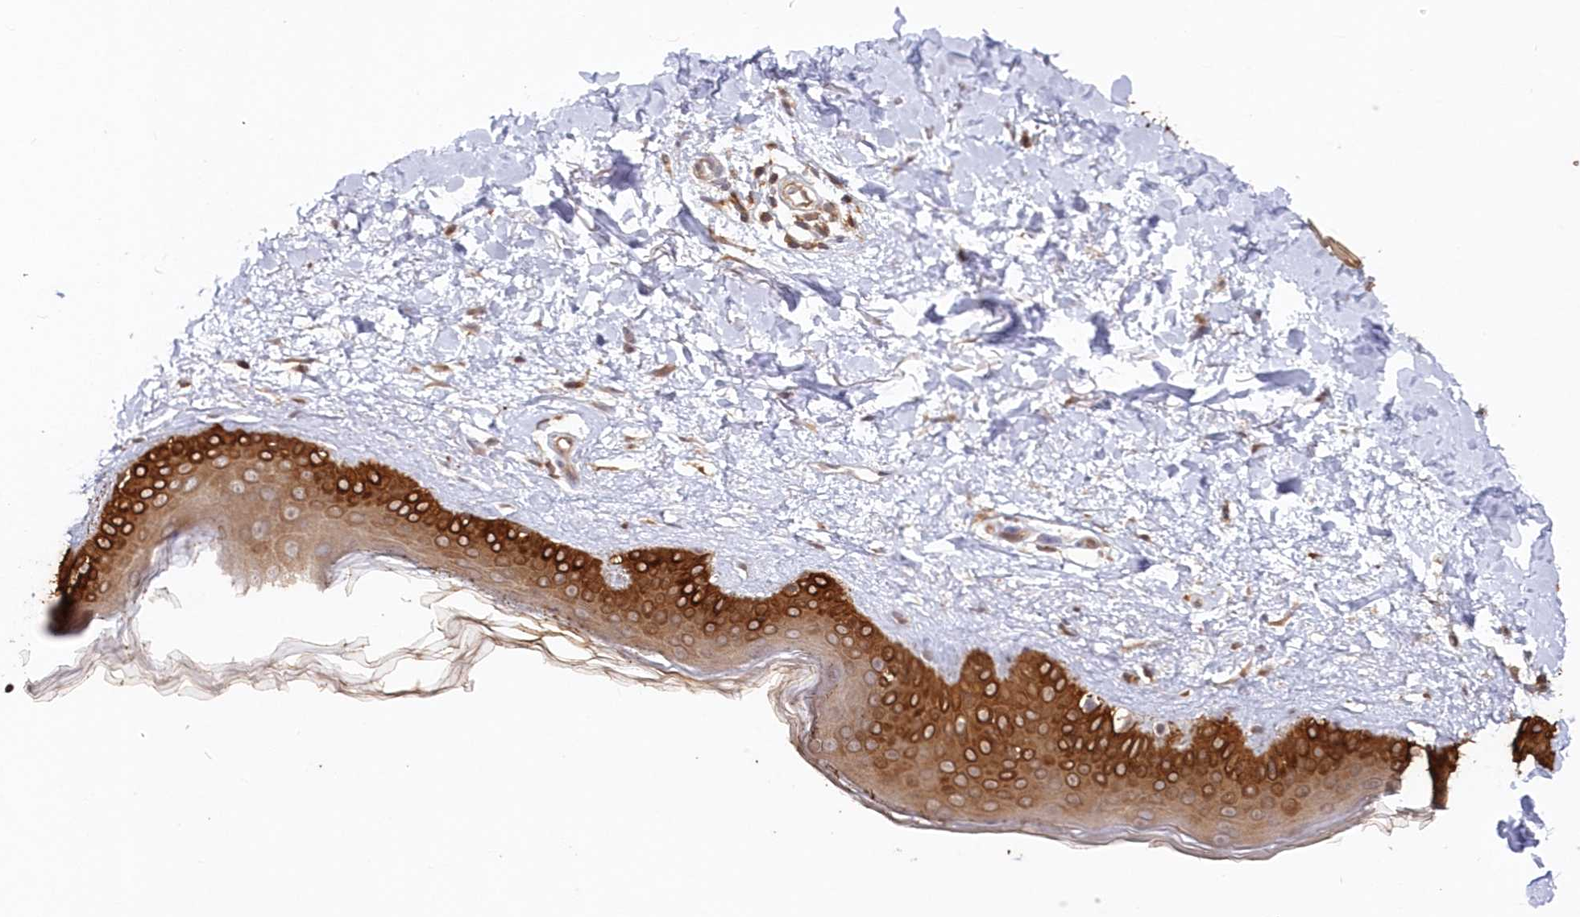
{"staining": {"intensity": "moderate", "quantity": ">75%", "location": "cytoplasmic/membranous"}, "tissue": "skin", "cell_type": "Fibroblasts", "image_type": "normal", "snomed": [{"axis": "morphology", "description": "Normal tissue, NOS"}, {"axis": "topography", "description": "Skin"}], "caption": "DAB immunohistochemical staining of benign skin exhibits moderate cytoplasmic/membranous protein positivity in approximately >75% of fibroblasts. (DAB IHC, brown staining for protein, blue staining for nuclei).", "gene": "SNED1", "patient": {"sex": "female", "age": 58}}